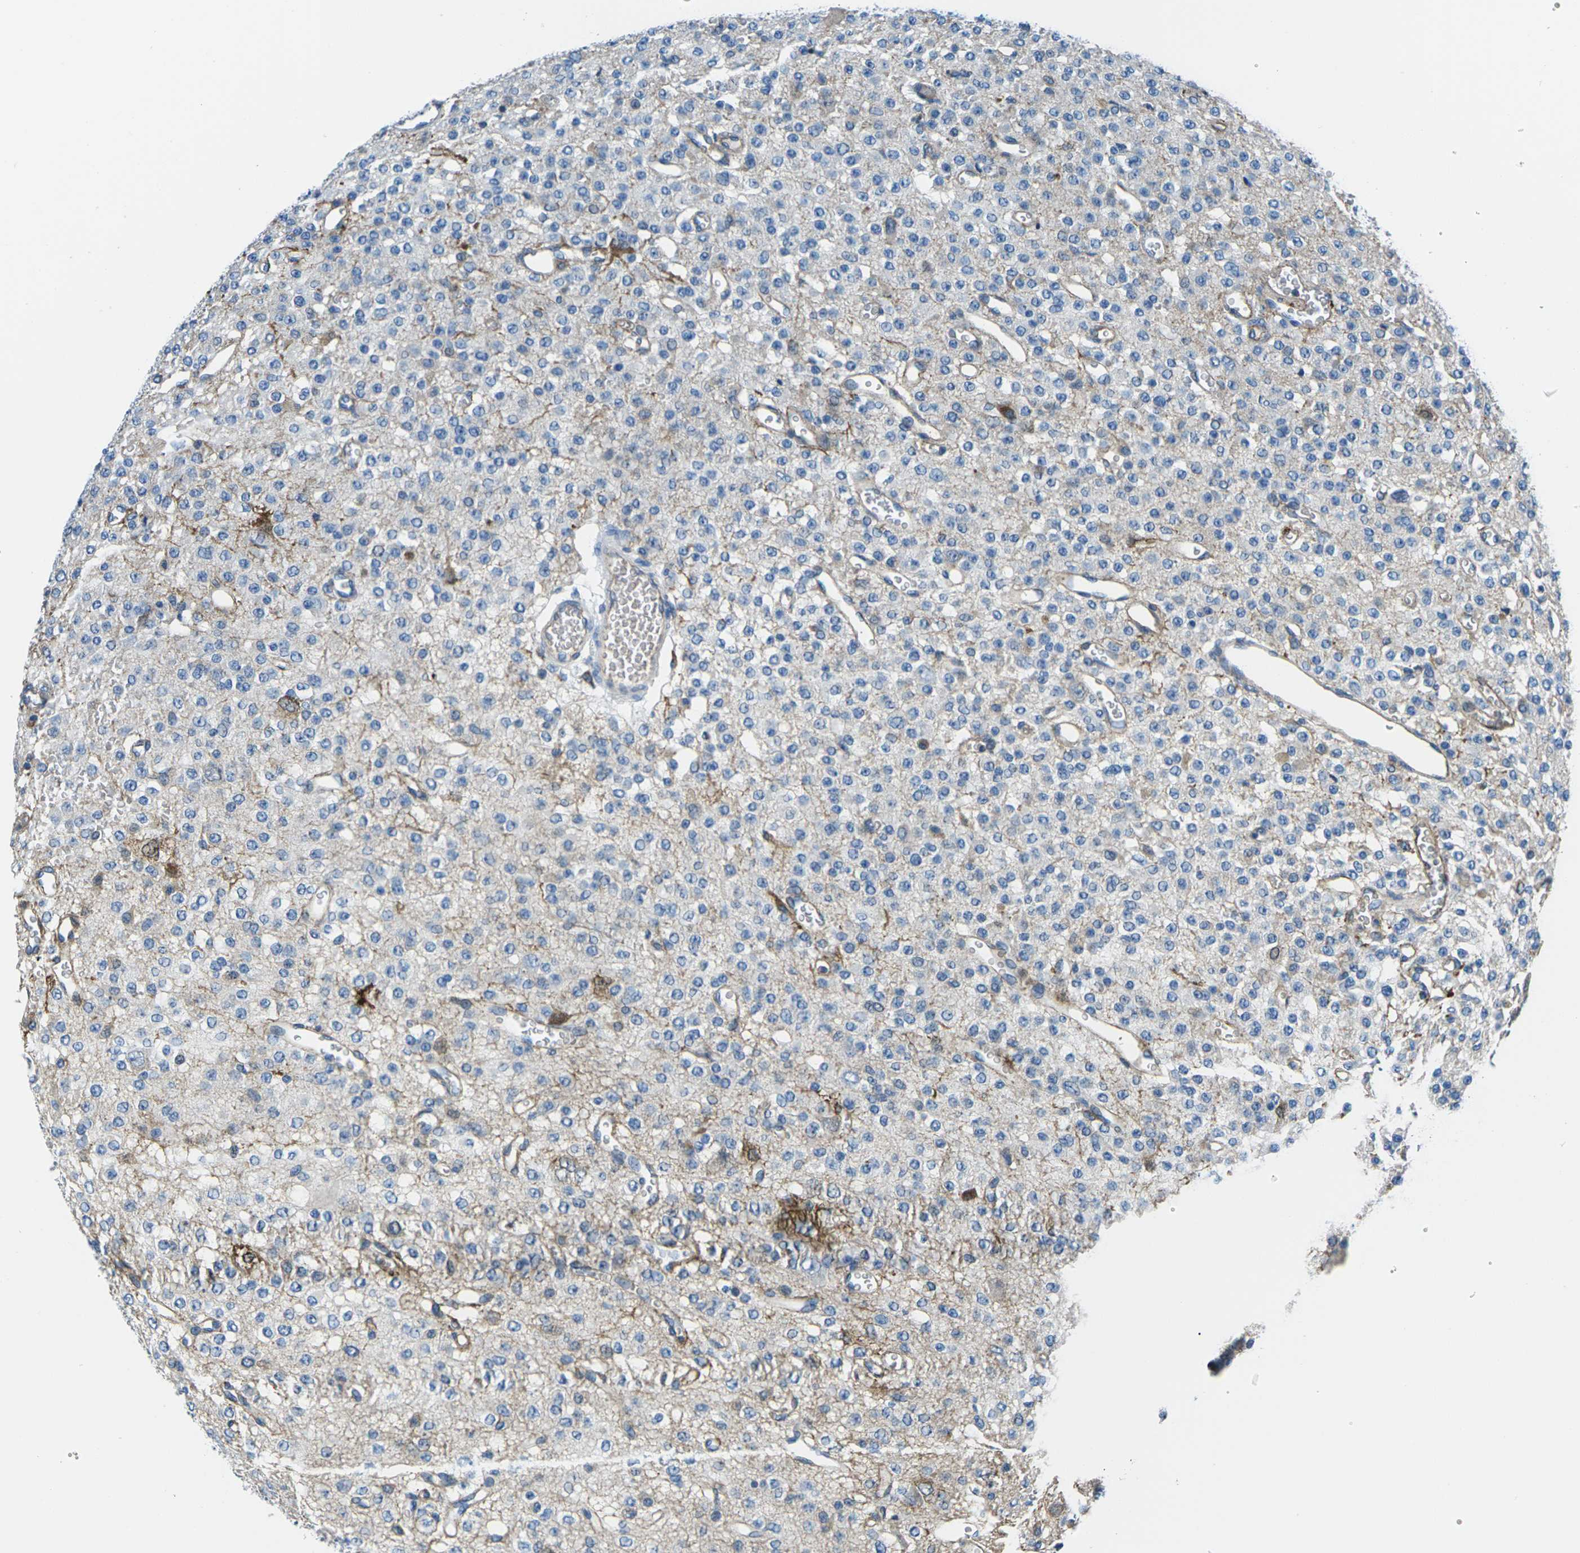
{"staining": {"intensity": "weak", "quantity": "<25%", "location": "cytoplasmic/membranous"}, "tissue": "glioma", "cell_type": "Tumor cells", "image_type": "cancer", "snomed": [{"axis": "morphology", "description": "Glioma, malignant, Low grade"}, {"axis": "topography", "description": "Brain"}], "caption": "This is a micrograph of immunohistochemistry (IHC) staining of glioma, which shows no expression in tumor cells.", "gene": "SOCS4", "patient": {"sex": "male", "age": 38}}